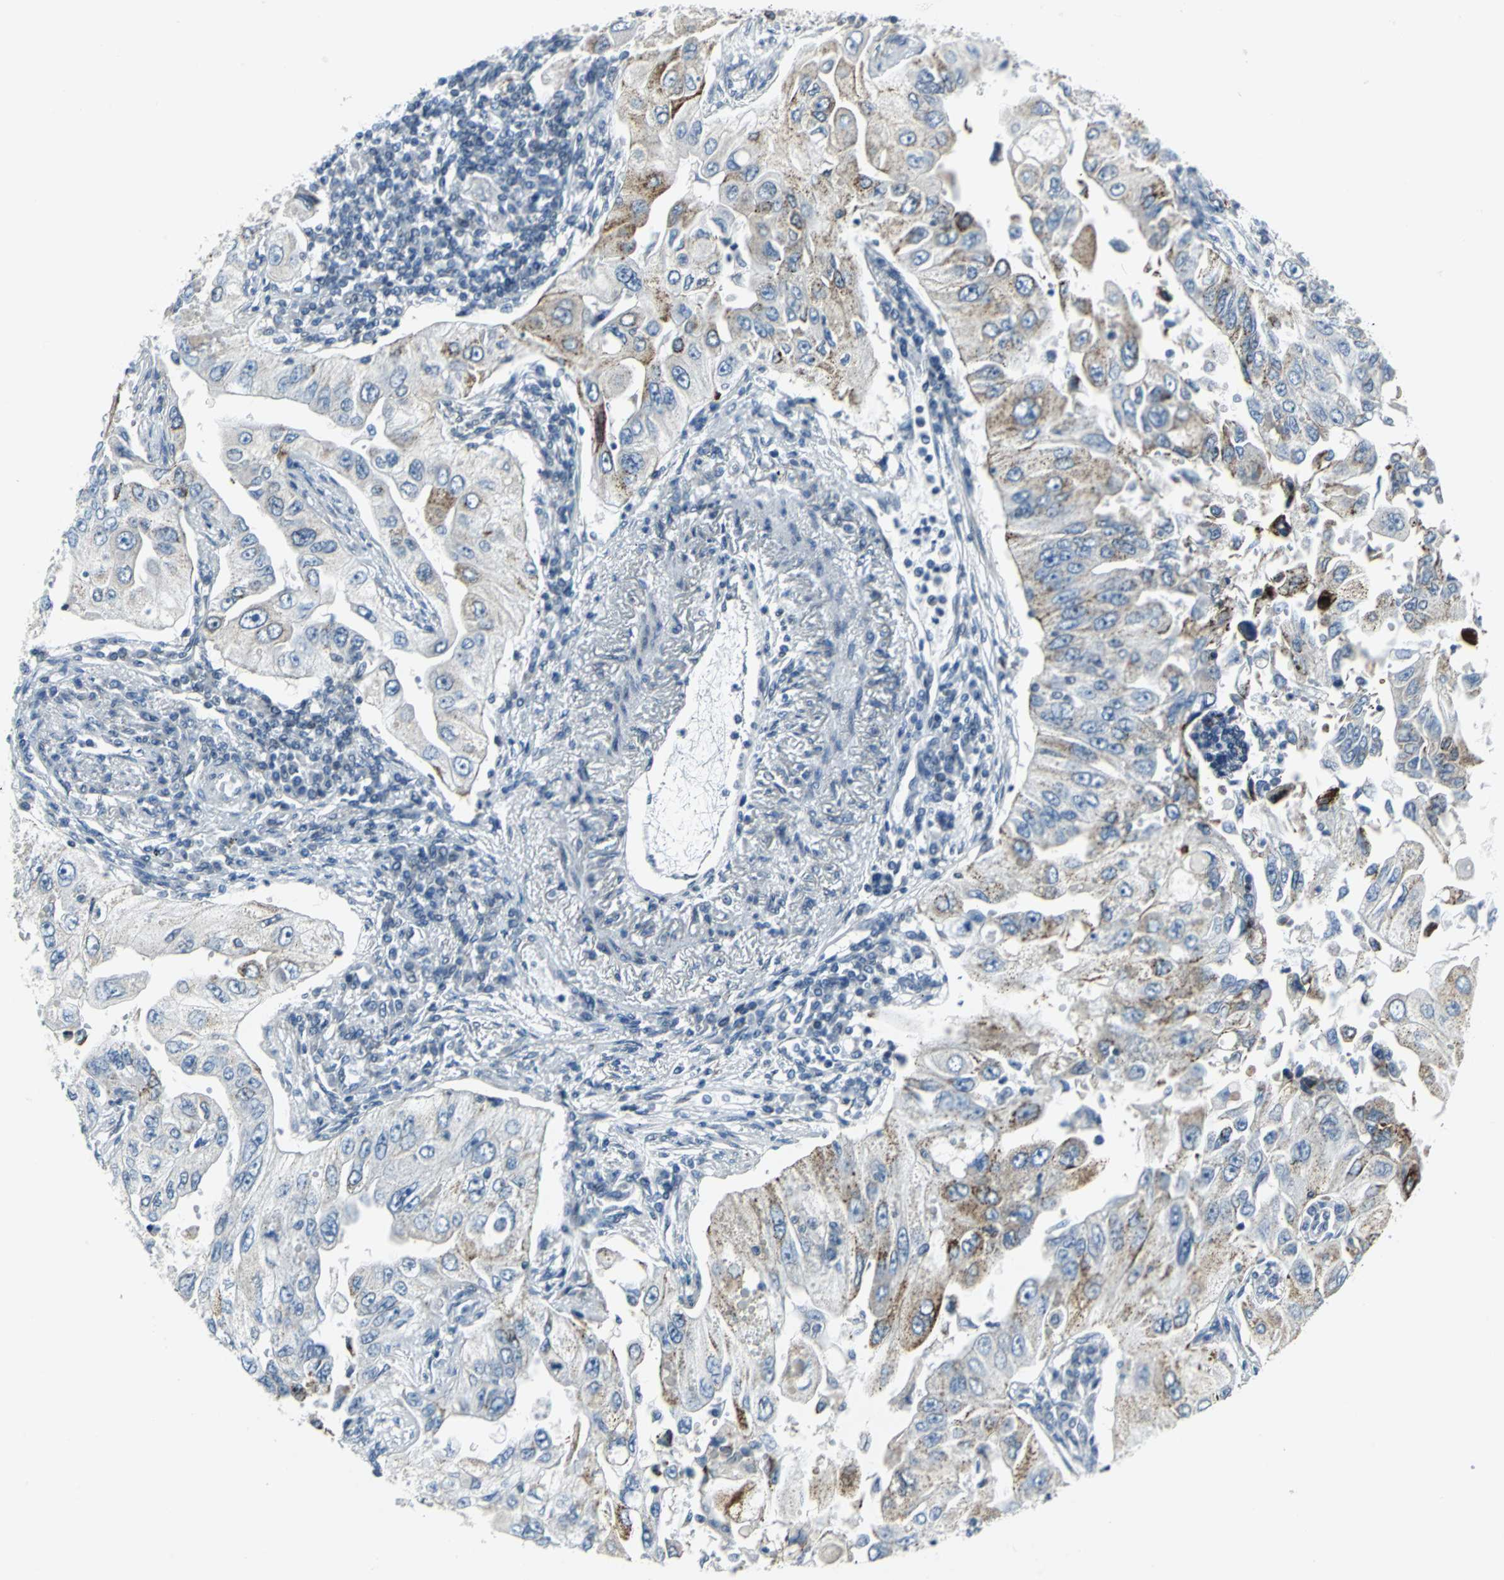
{"staining": {"intensity": "moderate", "quantity": "25%-75%", "location": "cytoplasmic/membranous"}, "tissue": "lung cancer", "cell_type": "Tumor cells", "image_type": "cancer", "snomed": [{"axis": "morphology", "description": "Adenocarcinoma, NOS"}, {"axis": "topography", "description": "Lung"}], "caption": "A brown stain highlights moderate cytoplasmic/membranous positivity of a protein in lung cancer tumor cells.", "gene": "SNUPN", "patient": {"sex": "male", "age": 84}}